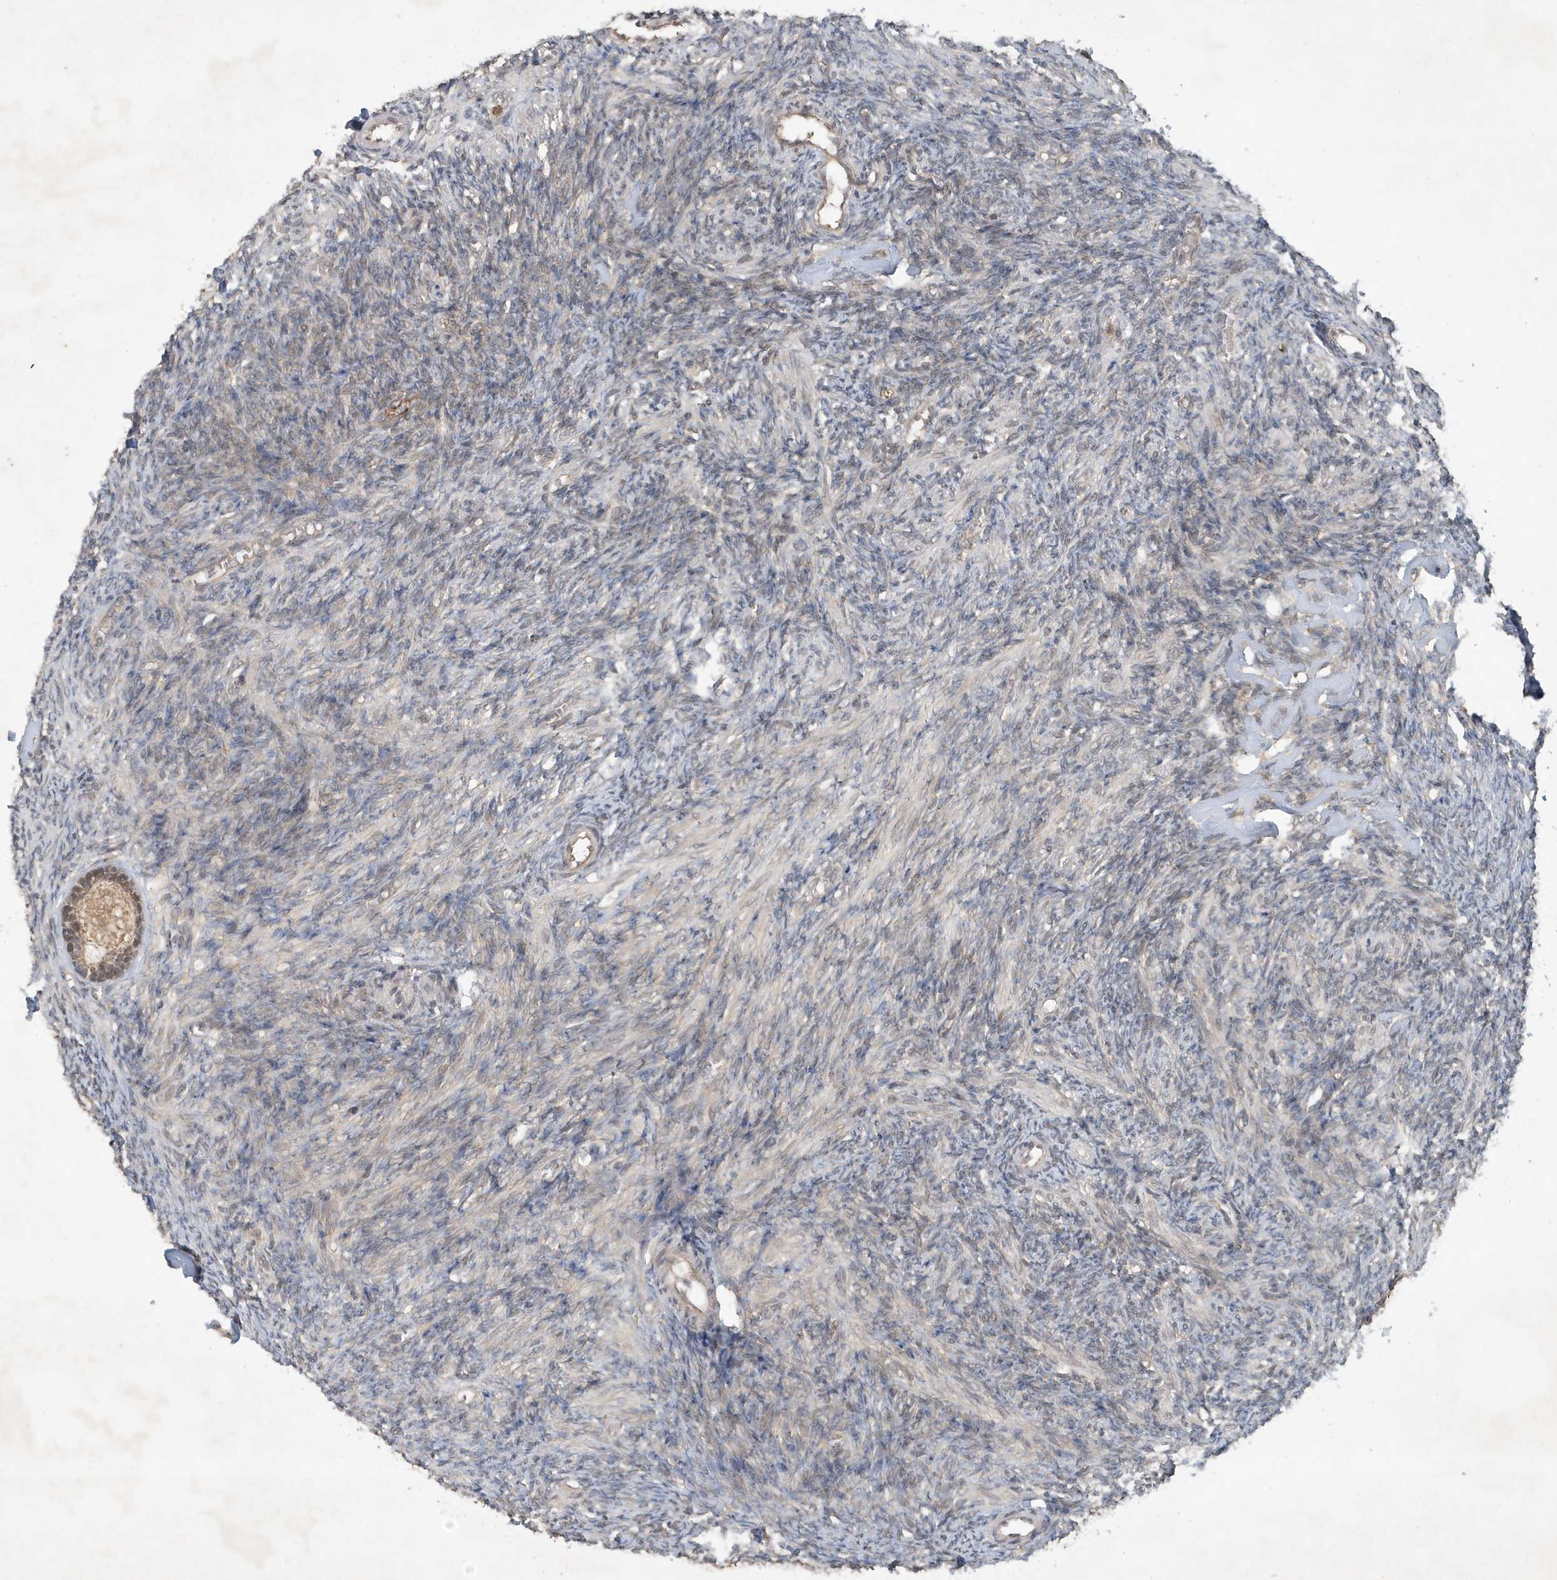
{"staining": {"intensity": "weak", "quantity": "<25%", "location": "cytoplasmic/membranous"}, "tissue": "ovary", "cell_type": "Ovarian stroma cells", "image_type": "normal", "snomed": [{"axis": "morphology", "description": "Normal tissue, NOS"}, {"axis": "topography", "description": "Ovary"}], "caption": "This is an immunohistochemistry (IHC) histopathology image of normal ovary. There is no expression in ovarian stroma cells.", "gene": "ABCB9", "patient": {"sex": "female", "age": 27}}